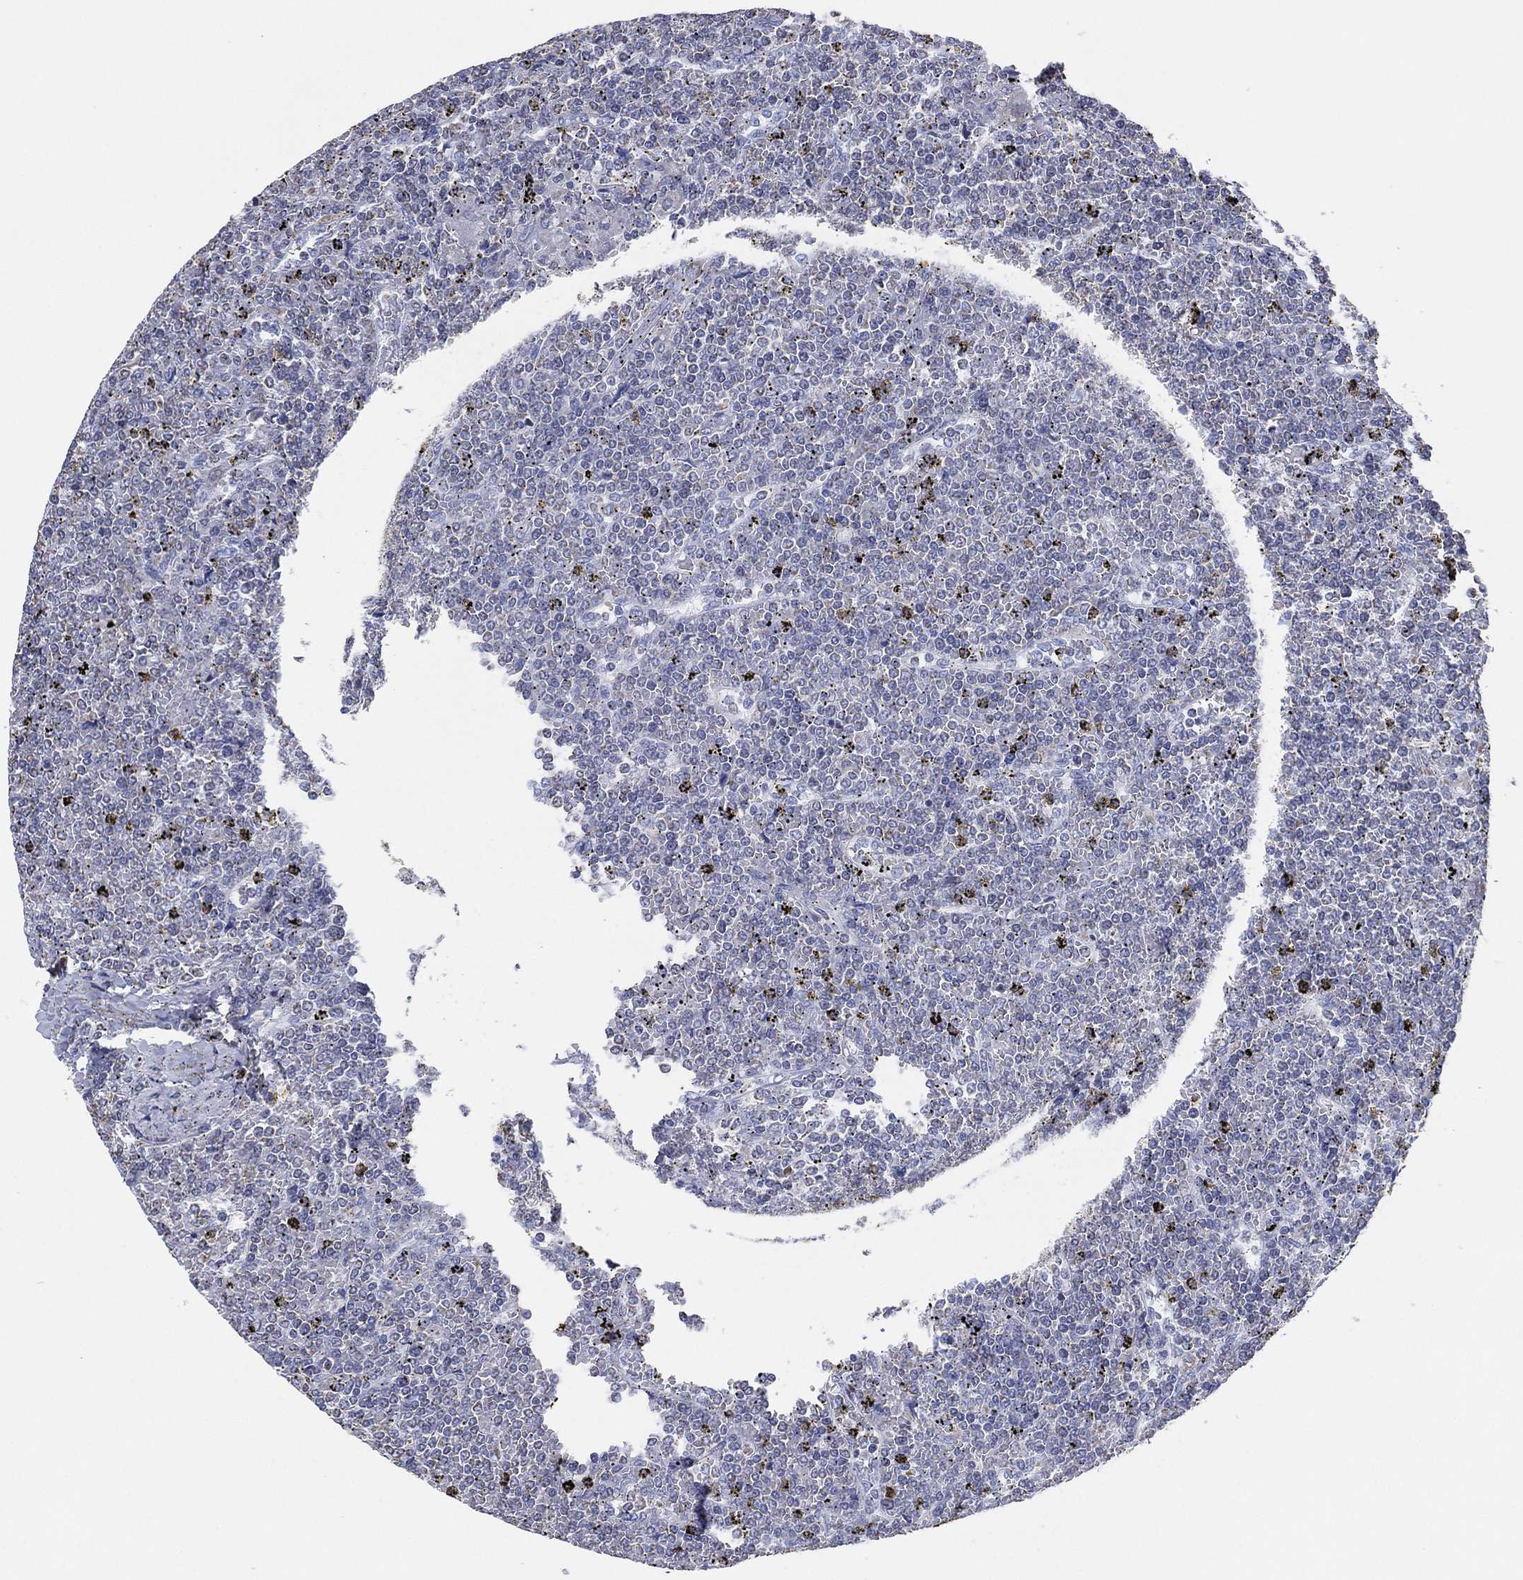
{"staining": {"intensity": "negative", "quantity": "none", "location": "none"}, "tissue": "lymphoma", "cell_type": "Tumor cells", "image_type": "cancer", "snomed": [{"axis": "morphology", "description": "Malignant lymphoma, non-Hodgkin's type, Low grade"}, {"axis": "topography", "description": "Spleen"}], "caption": "Immunohistochemistry (IHC) micrograph of human low-grade malignant lymphoma, non-Hodgkin's type stained for a protein (brown), which demonstrates no positivity in tumor cells.", "gene": "CFTR", "patient": {"sex": "female", "age": 19}}